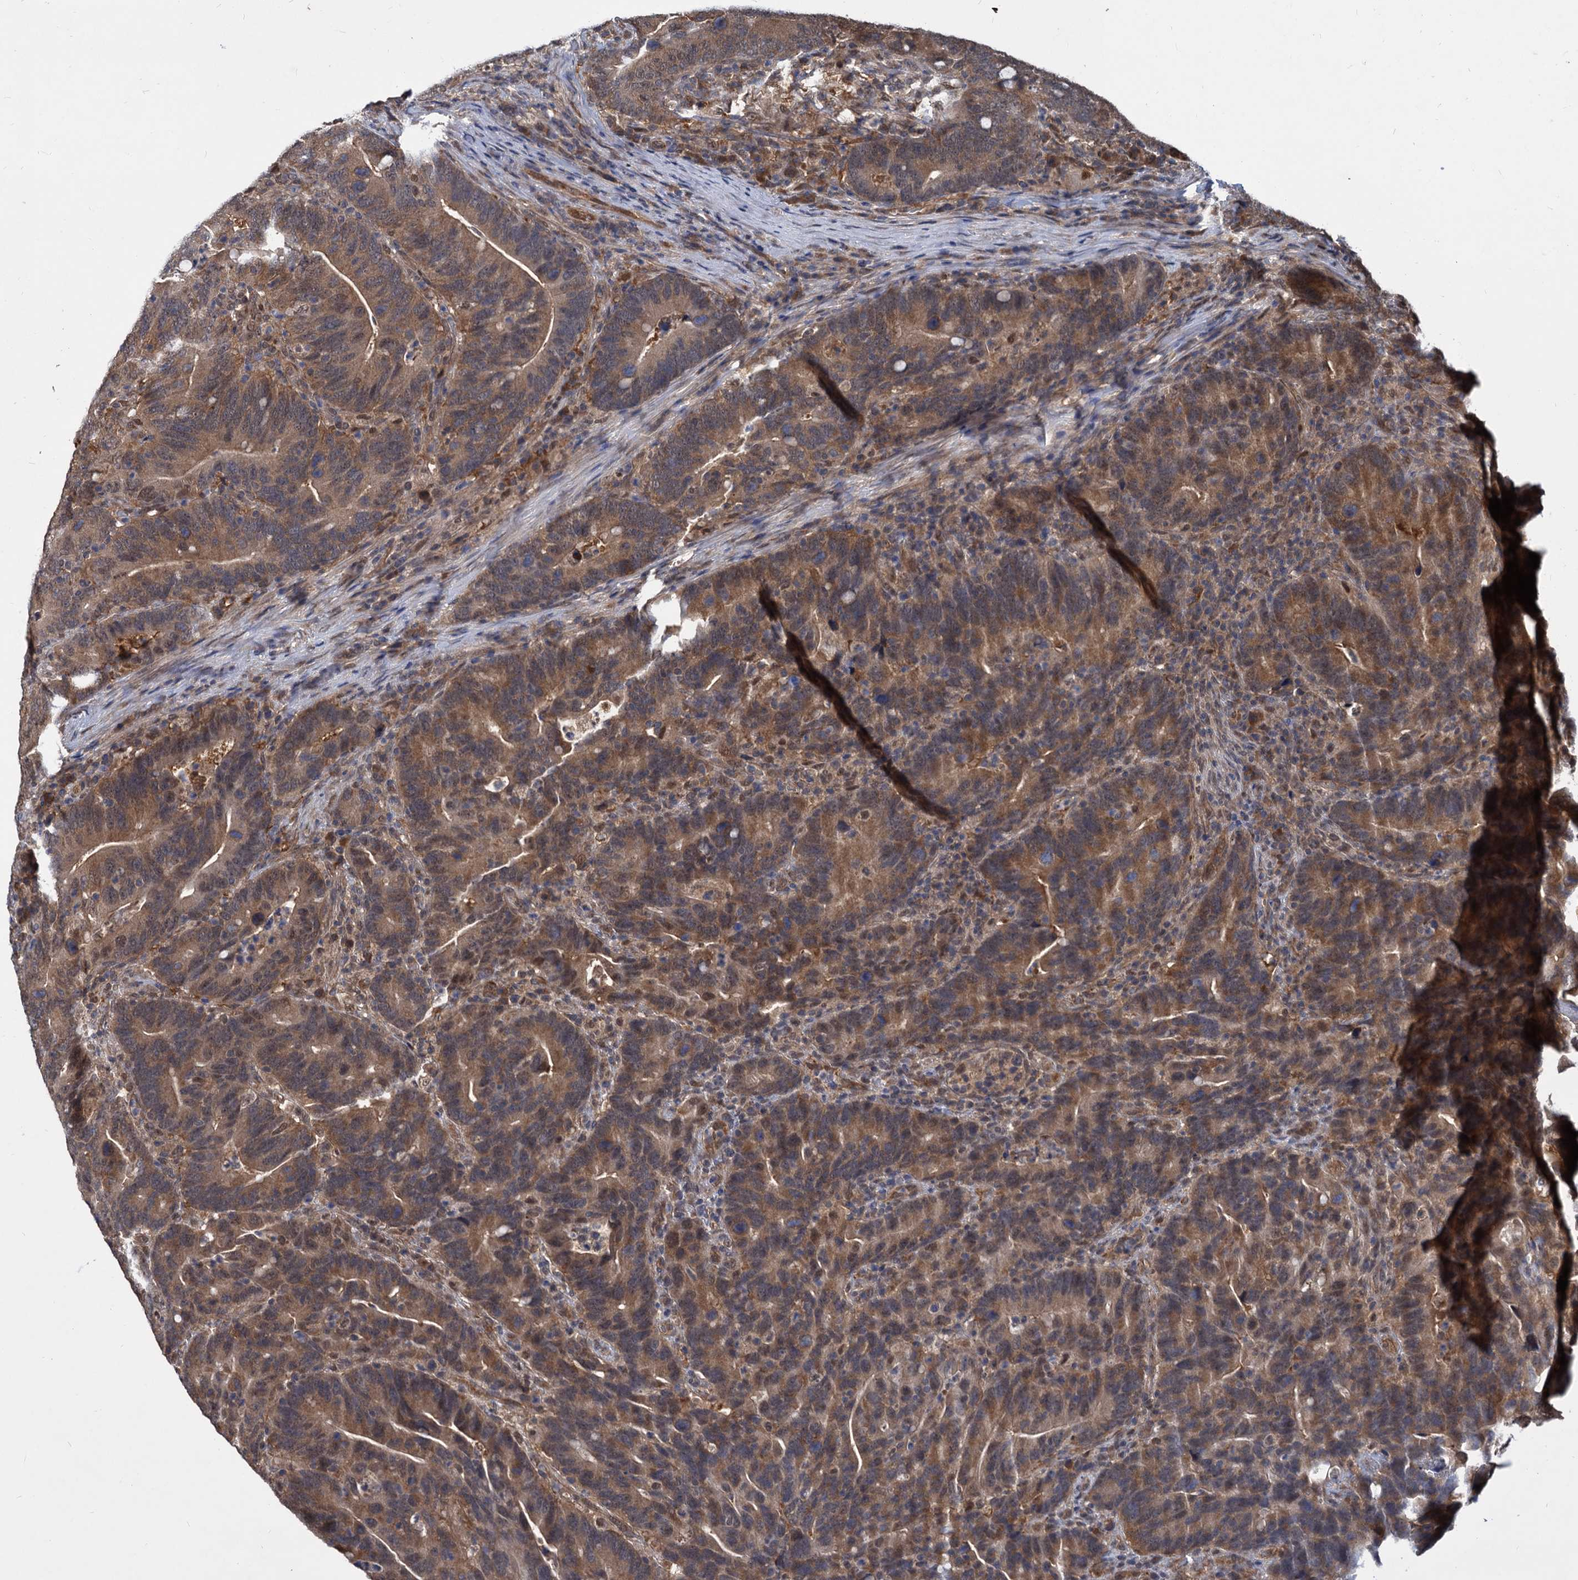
{"staining": {"intensity": "moderate", "quantity": ">75%", "location": "cytoplasmic/membranous"}, "tissue": "colorectal cancer", "cell_type": "Tumor cells", "image_type": "cancer", "snomed": [{"axis": "morphology", "description": "Adenocarcinoma, NOS"}, {"axis": "topography", "description": "Colon"}], "caption": "A brown stain highlights moderate cytoplasmic/membranous staining of a protein in human colorectal cancer tumor cells.", "gene": "PSMD4", "patient": {"sex": "female", "age": 66}}